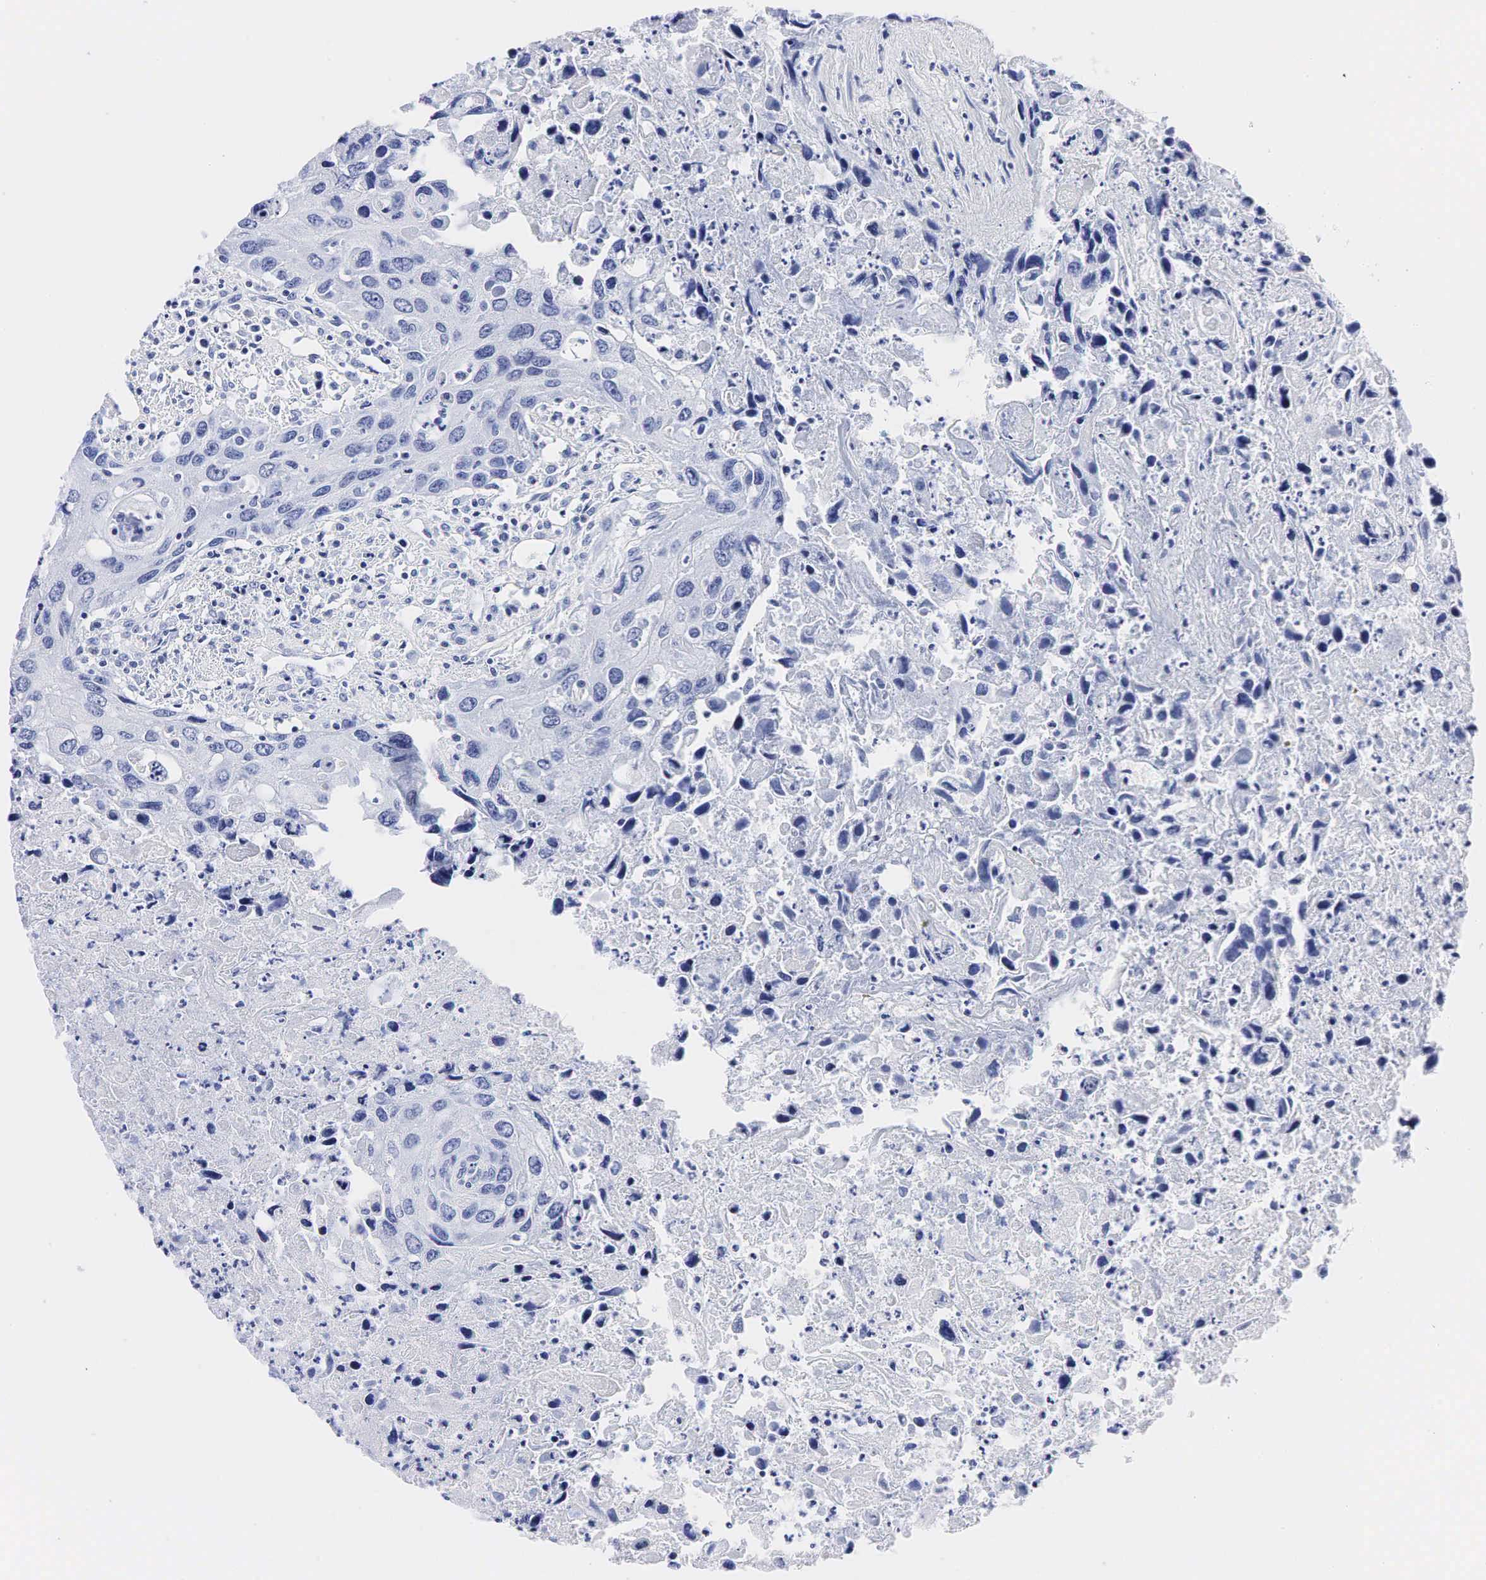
{"staining": {"intensity": "negative", "quantity": "none", "location": "none"}, "tissue": "urothelial cancer", "cell_type": "Tumor cells", "image_type": "cancer", "snomed": [{"axis": "morphology", "description": "Urothelial carcinoma, High grade"}, {"axis": "topography", "description": "Urinary bladder"}], "caption": "The photomicrograph demonstrates no significant positivity in tumor cells of high-grade urothelial carcinoma.", "gene": "KLK3", "patient": {"sex": "male", "age": 71}}